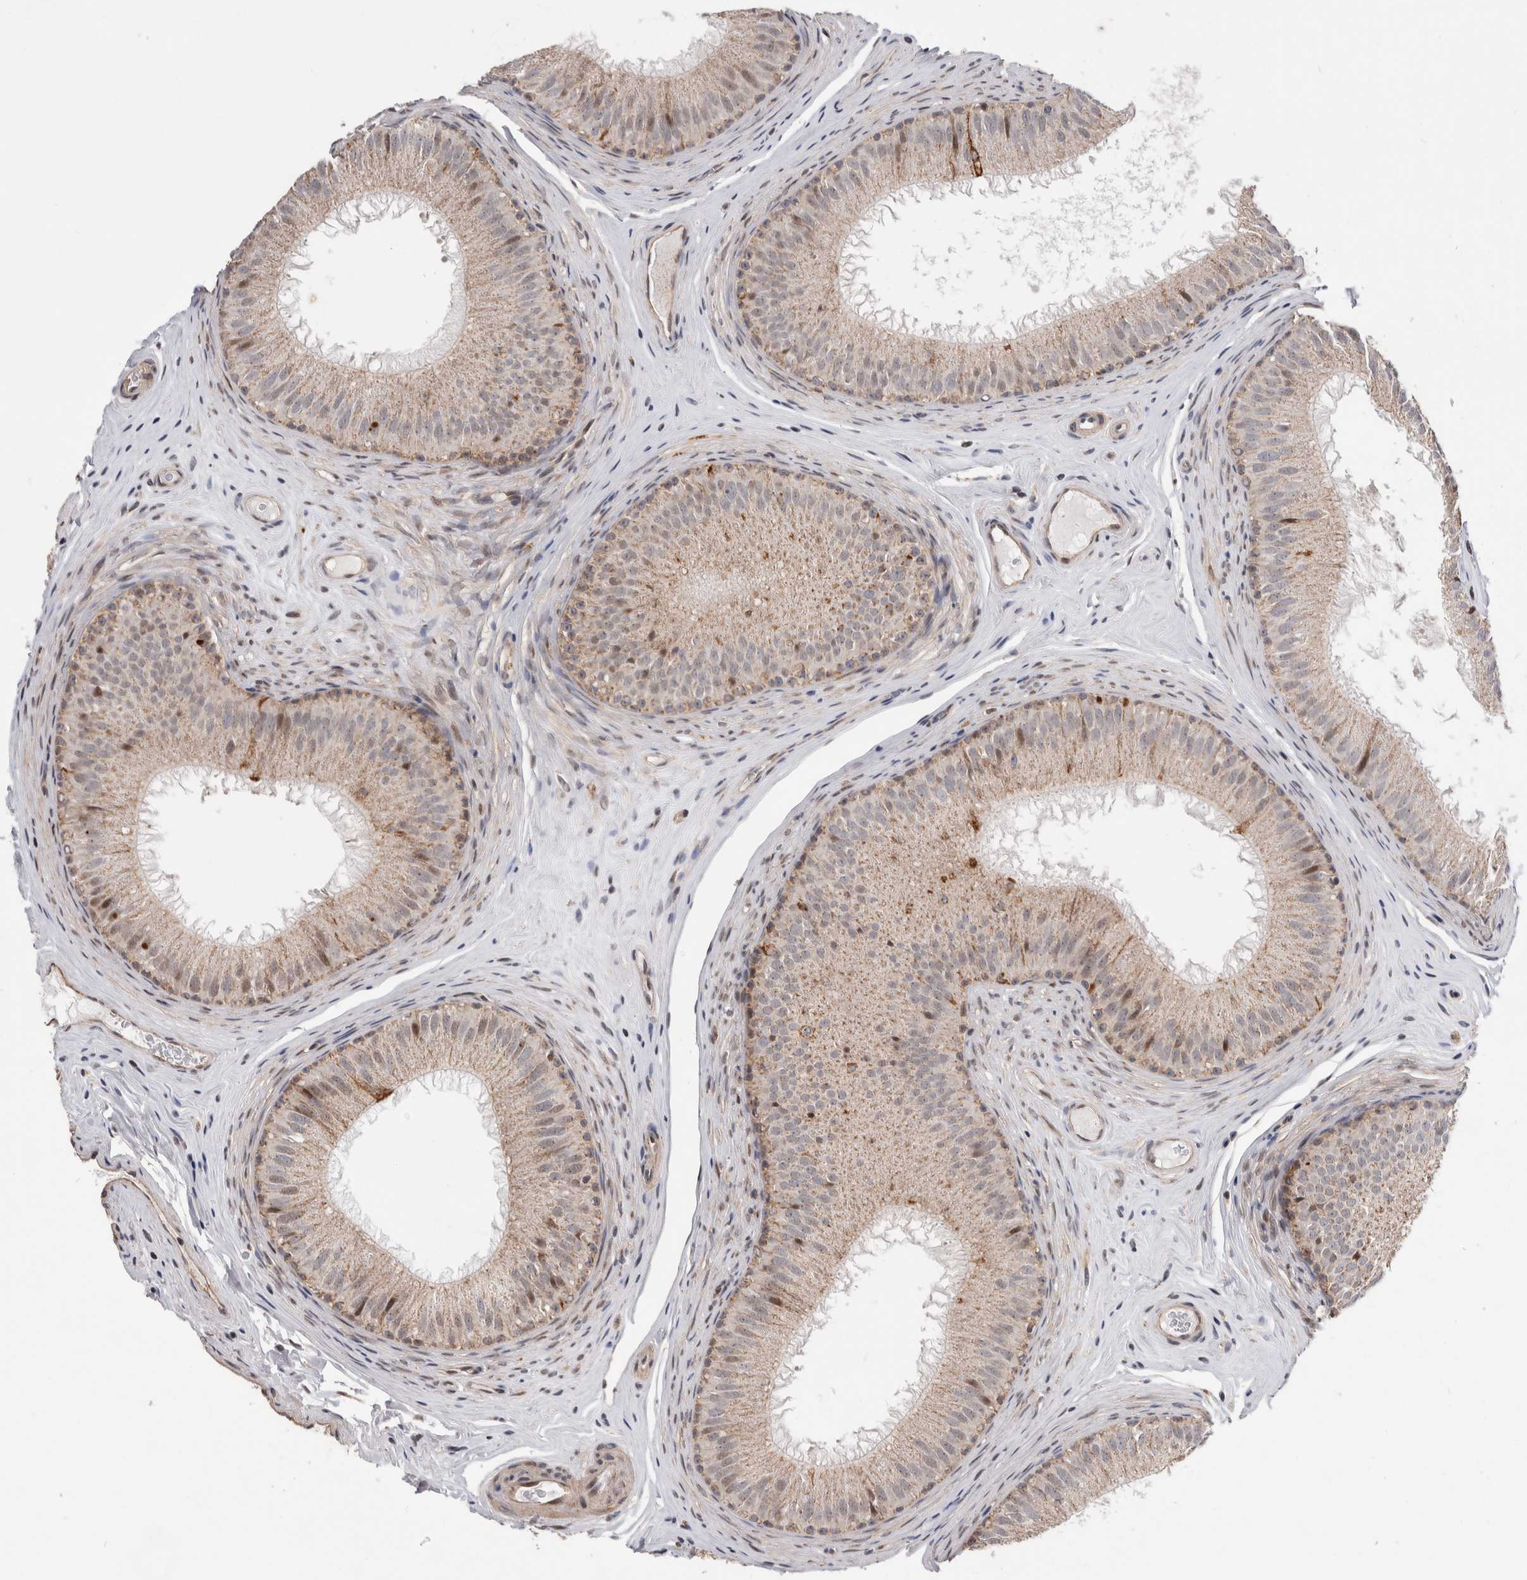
{"staining": {"intensity": "weak", "quantity": ">75%", "location": "cytoplasmic/membranous"}, "tissue": "epididymis", "cell_type": "Glandular cells", "image_type": "normal", "snomed": [{"axis": "morphology", "description": "Normal tissue, NOS"}, {"axis": "topography", "description": "Epididymis"}], "caption": "The photomicrograph reveals a brown stain indicating the presence of a protein in the cytoplasmic/membranous of glandular cells in epididymis. The staining was performed using DAB, with brown indicating positive protein expression. Nuclei are stained blue with hematoxylin.", "gene": "MRPL37", "patient": {"sex": "male", "age": 32}}